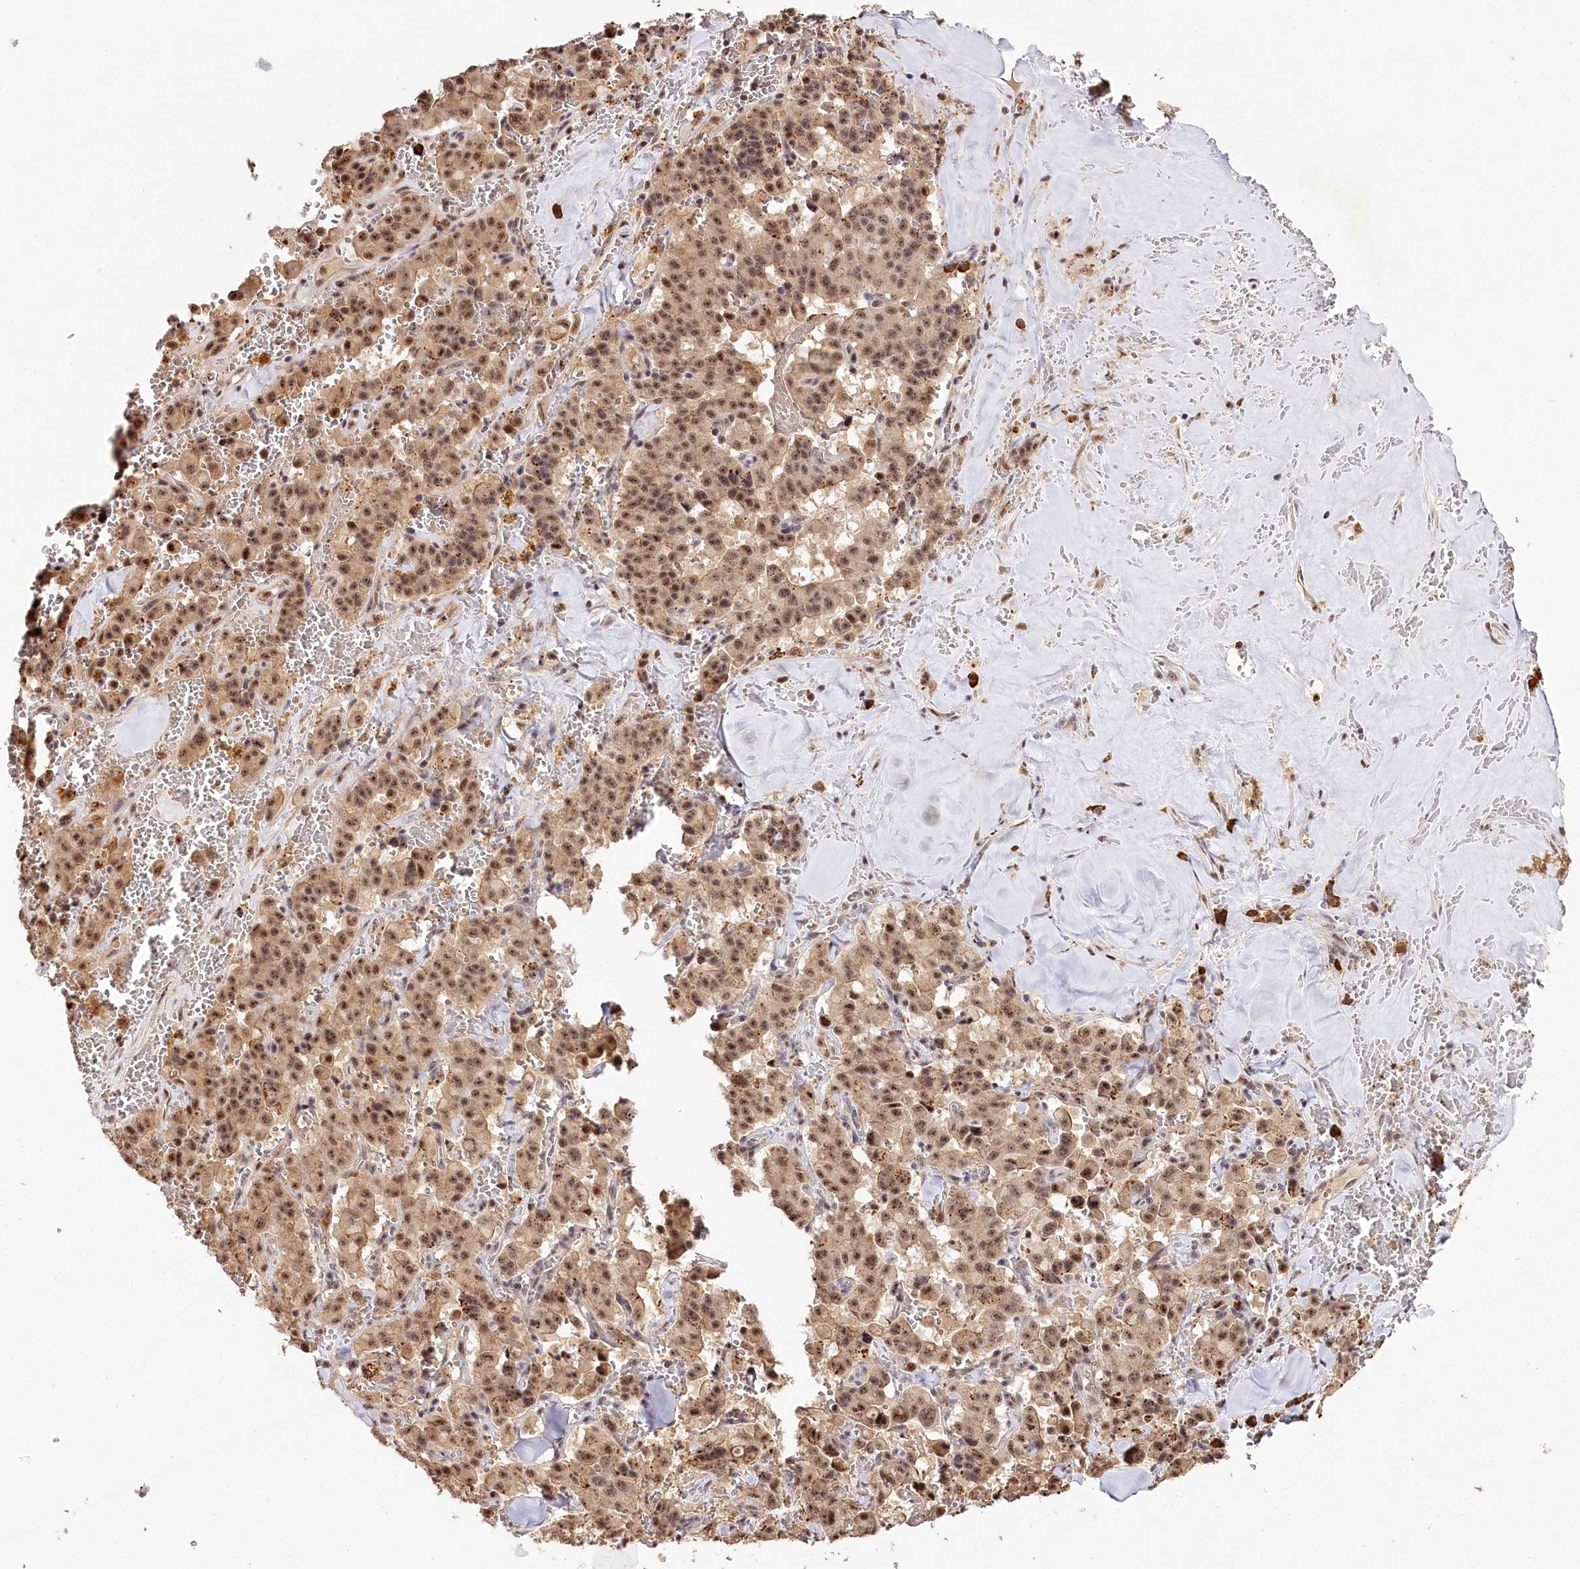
{"staining": {"intensity": "weak", "quantity": ">75%", "location": "cytoplasmic/membranous,nuclear"}, "tissue": "pancreatic cancer", "cell_type": "Tumor cells", "image_type": "cancer", "snomed": [{"axis": "morphology", "description": "Adenocarcinoma, NOS"}, {"axis": "topography", "description": "Pancreas"}], "caption": "High-magnification brightfield microscopy of pancreatic cancer (adenocarcinoma) stained with DAB (3,3'-diaminobenzidine) (brown) and counterstained with hematoxylin (blue). tumor cells exhibit weak cytoplasmic/membranous and nuclear expression is seen in about>75% of cells. The protein of interest is shown in brown color, while the nuclei are stained blue.", "gene": "PYROXD1", "patient": {"sex": "male", "age": 65}}